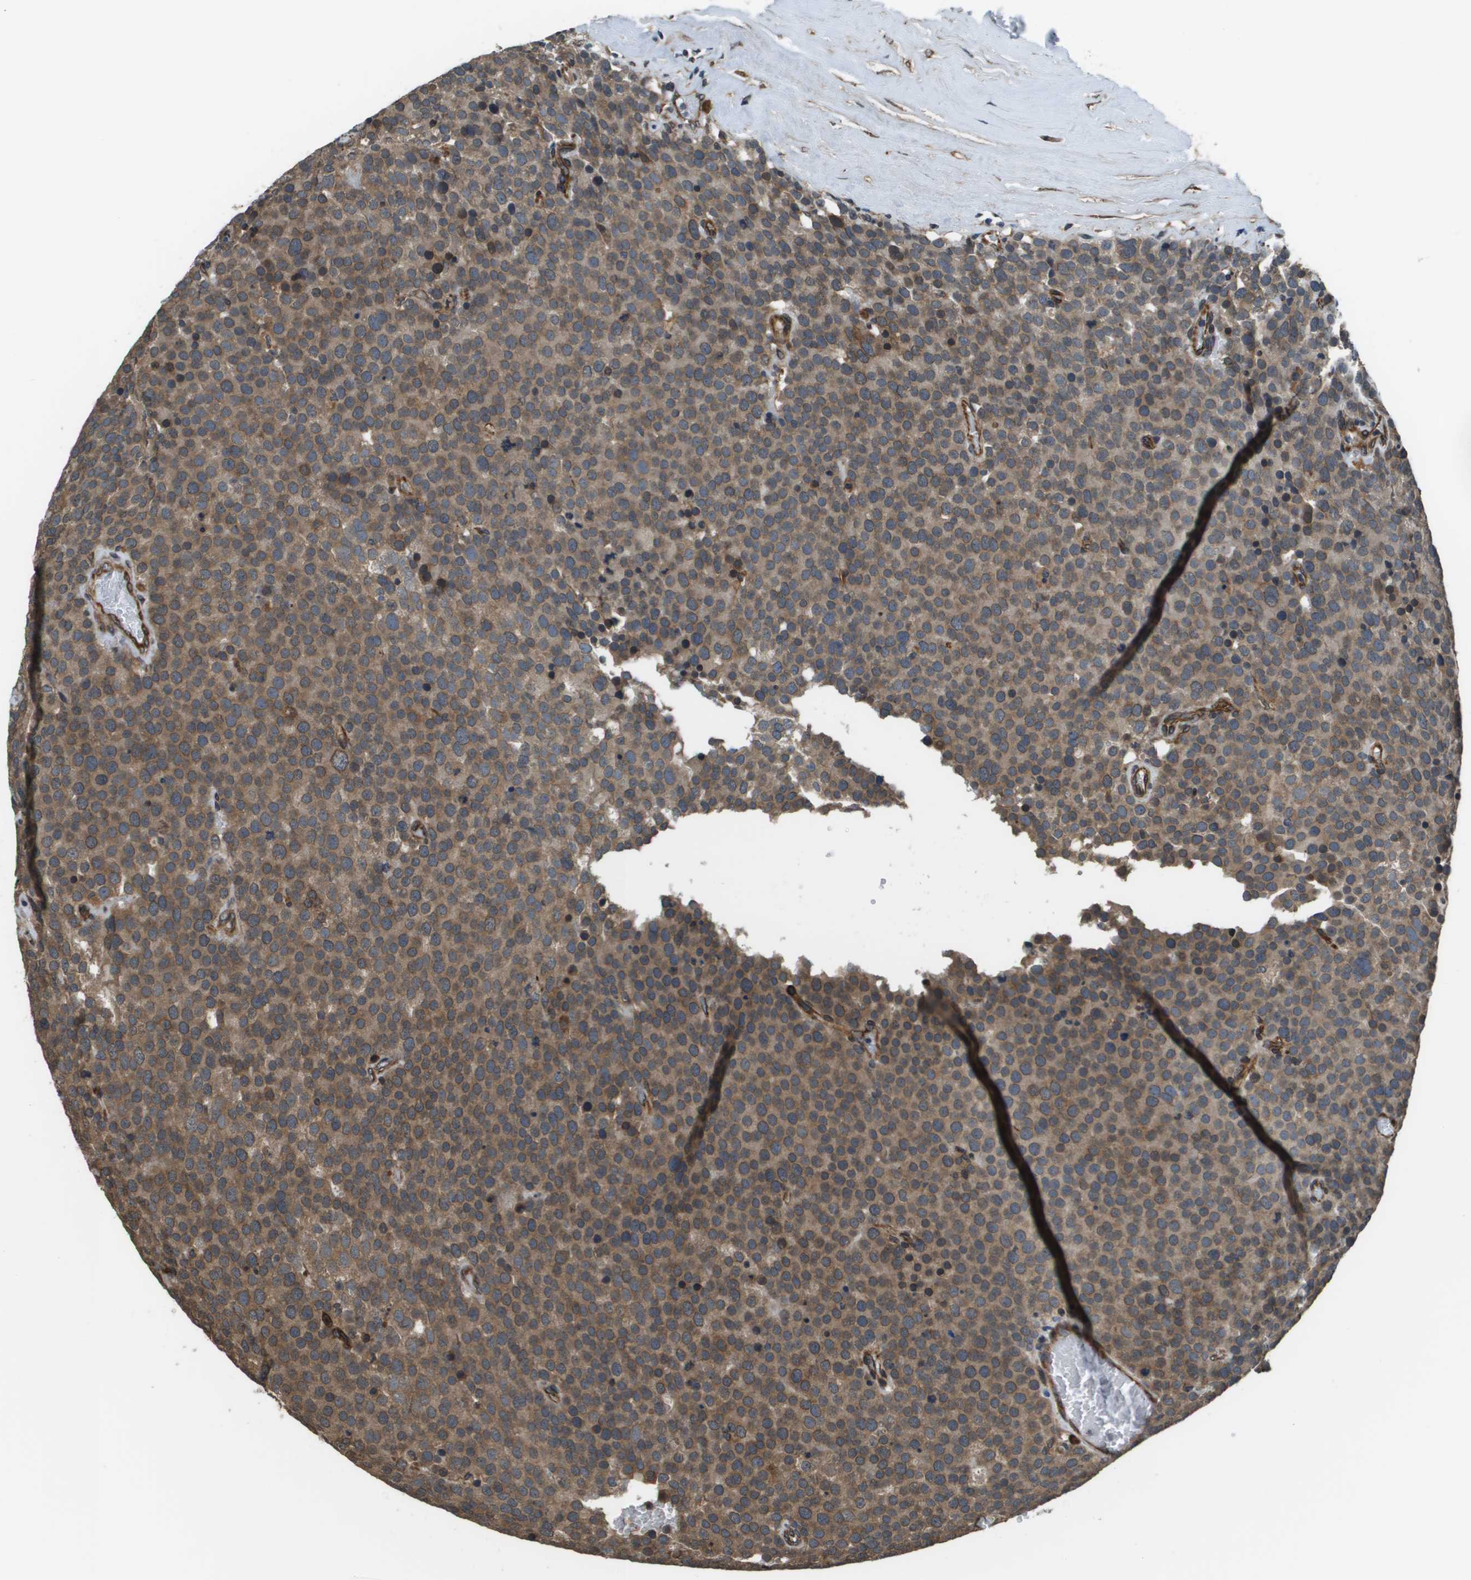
{"staining": {"intensity": "moderate", "quantity": ">75%", "location": "cytoplasmic/membranous"}, "tissue": "testis cancer", "cell_type": "Tumor cells", "image_type": "cancer", "snomed": [{"axis": "morphology", "description": "Normal tissue, NOS"}, {"axis": "morphology", "description": "Seminoma, NOS"}, {"axis": "topography", "description": "Testis"}], "caption": "IHC image of neoplastic tissue: testis seminoma stained using IHC shows medium levels of moderate protein expression localized specifically in the cytoplasmic/membranous of tumor cells, appearing as a cytoplasmic/membranous brown color.", "gene": "SEC62", "patient": {"sex": "male", "age": 71}}